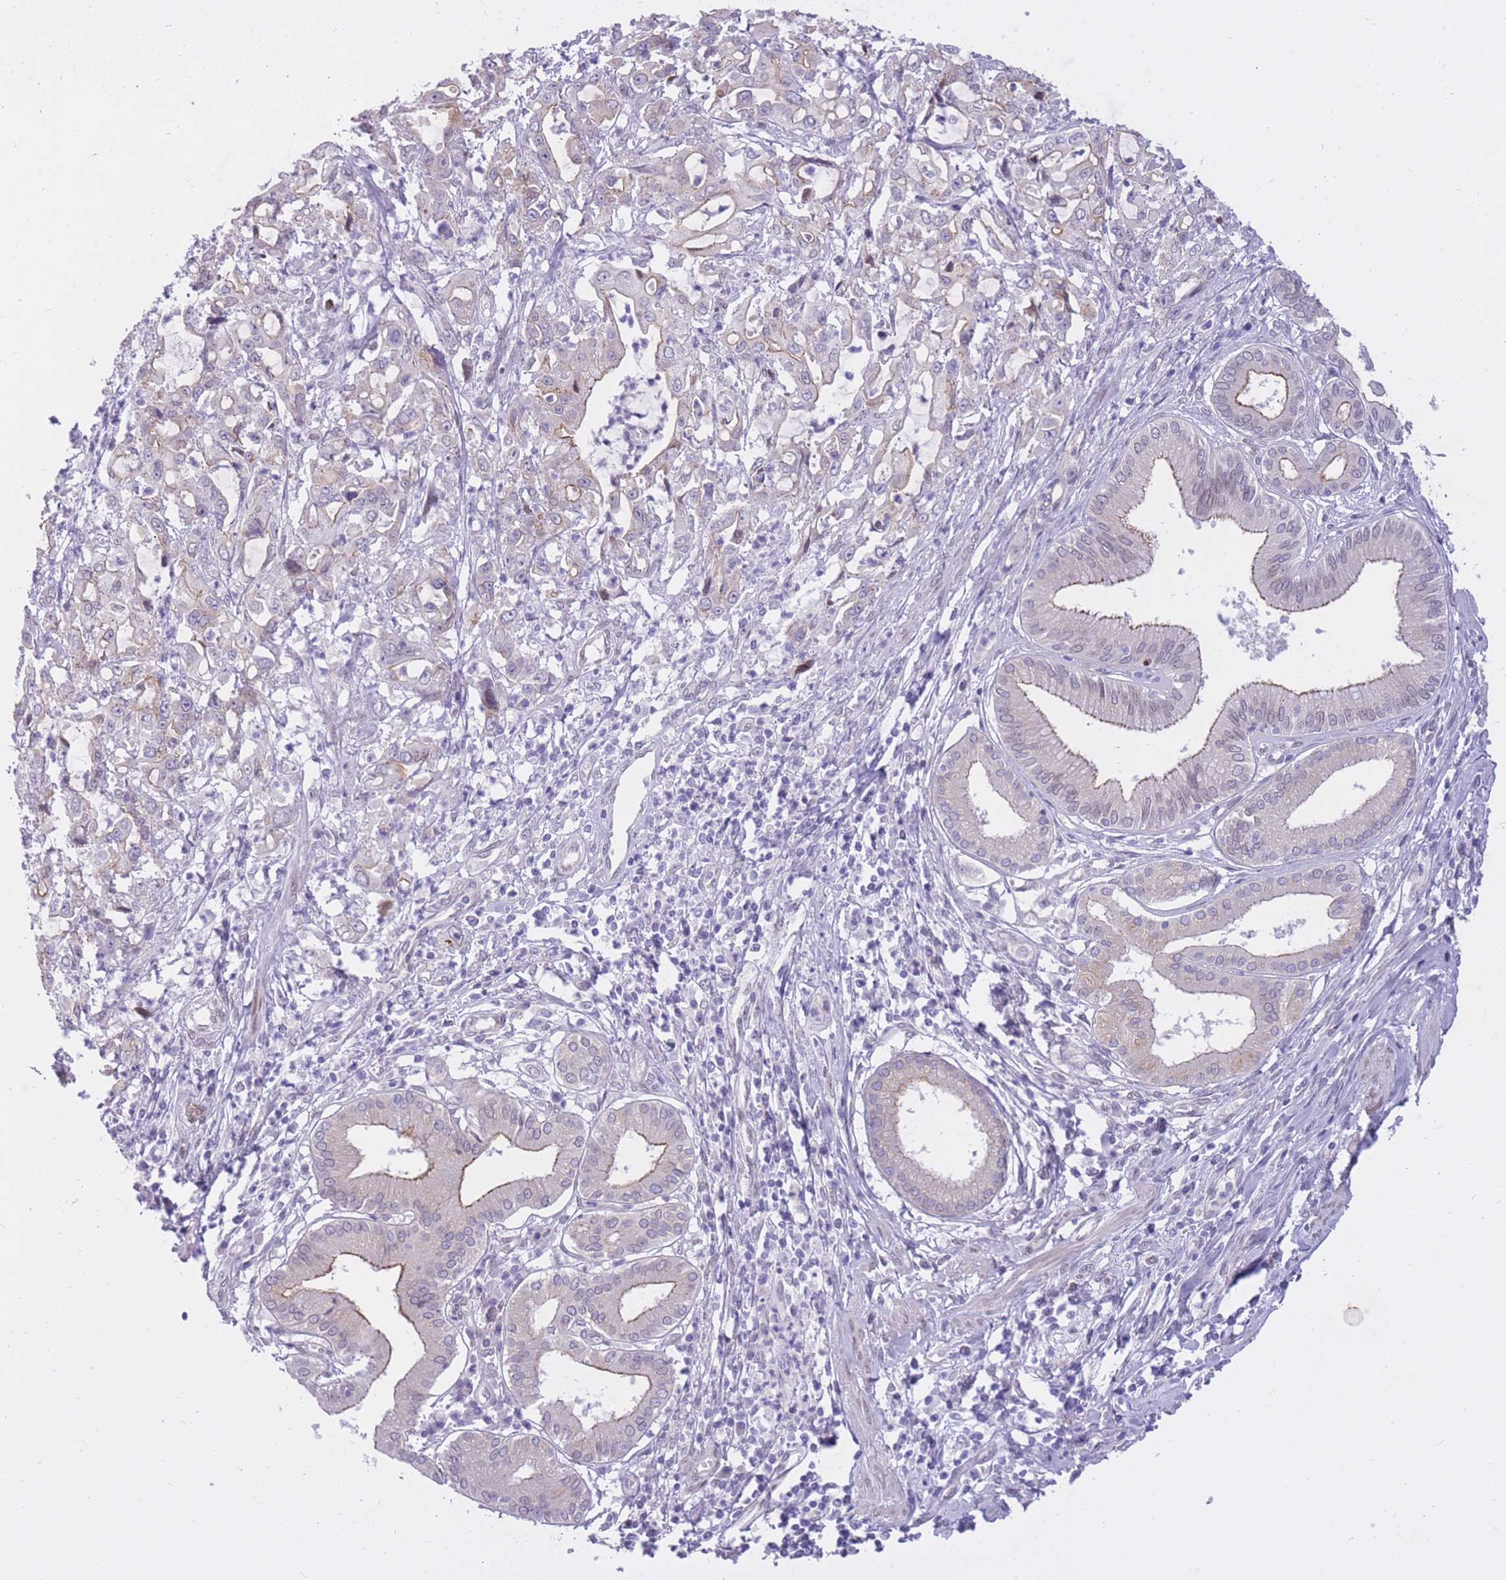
{"staining": {"intensity": "negative", "quantity": "none", "location": "none"}, "tissue": "pancreatic cancer", "cell_type": "Tumor cells", "image_type": "cancer", "snomed": [{"axis": "morphology", "description": "Adenocarcinoma, NOS"}, {"axis": "topography", "description": "Pancreas"}], "caption": "DAB (3,3'-diaminobenzidine) immunohistochemical staining of human pancreatic cancer shows no significant expression in tumor cells.", "gene": "HOOK2", "patient": {"sex": "female", "age": 61}}